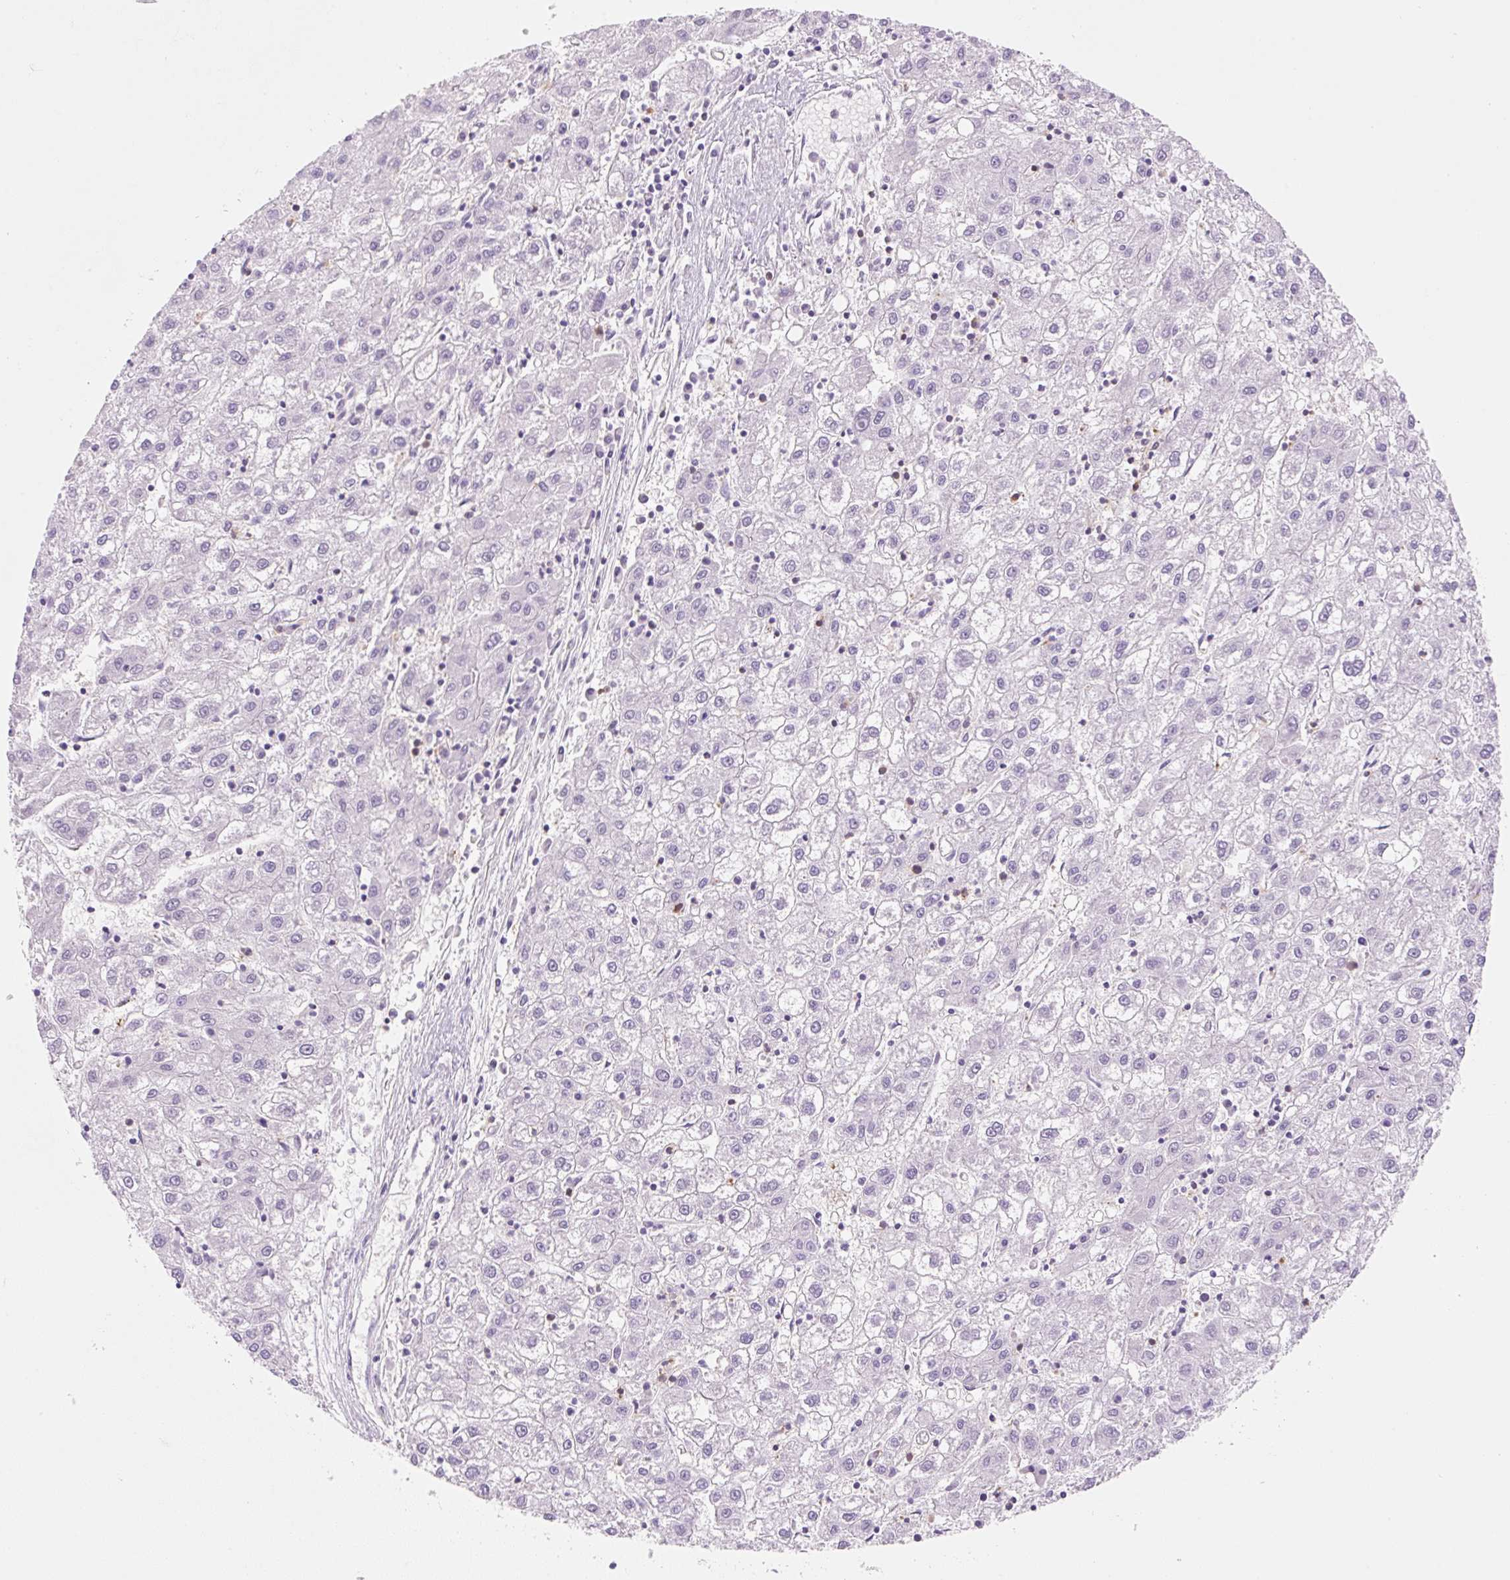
{"staining": {"intensity": "negative", "quantity": "none", "location": "none"}, "tissue": "liver cancer", "cell_type": "Tumor cells", "image_type": "cancer", "snomed": [{"axis": "morphology", "description": "Carcinoma, Hepatocellular, NOS"}, {"axis": "topography", "description": "Liver"}], "caption": "IHC photomicrograph of neoplastic tissue: hepatocellular carcinoma (liver) stained with DAB reveals no significant protein expression in tumor cells. The staining was performed using DAB (3,3'-diaminobenzidine) to visualize the protein expression in brown, while the nuclei were stained in blue with hematoxylin (Magnification: 20x).", "gene": "FABP5", "patient": {"sex": "male", "age": 72}}